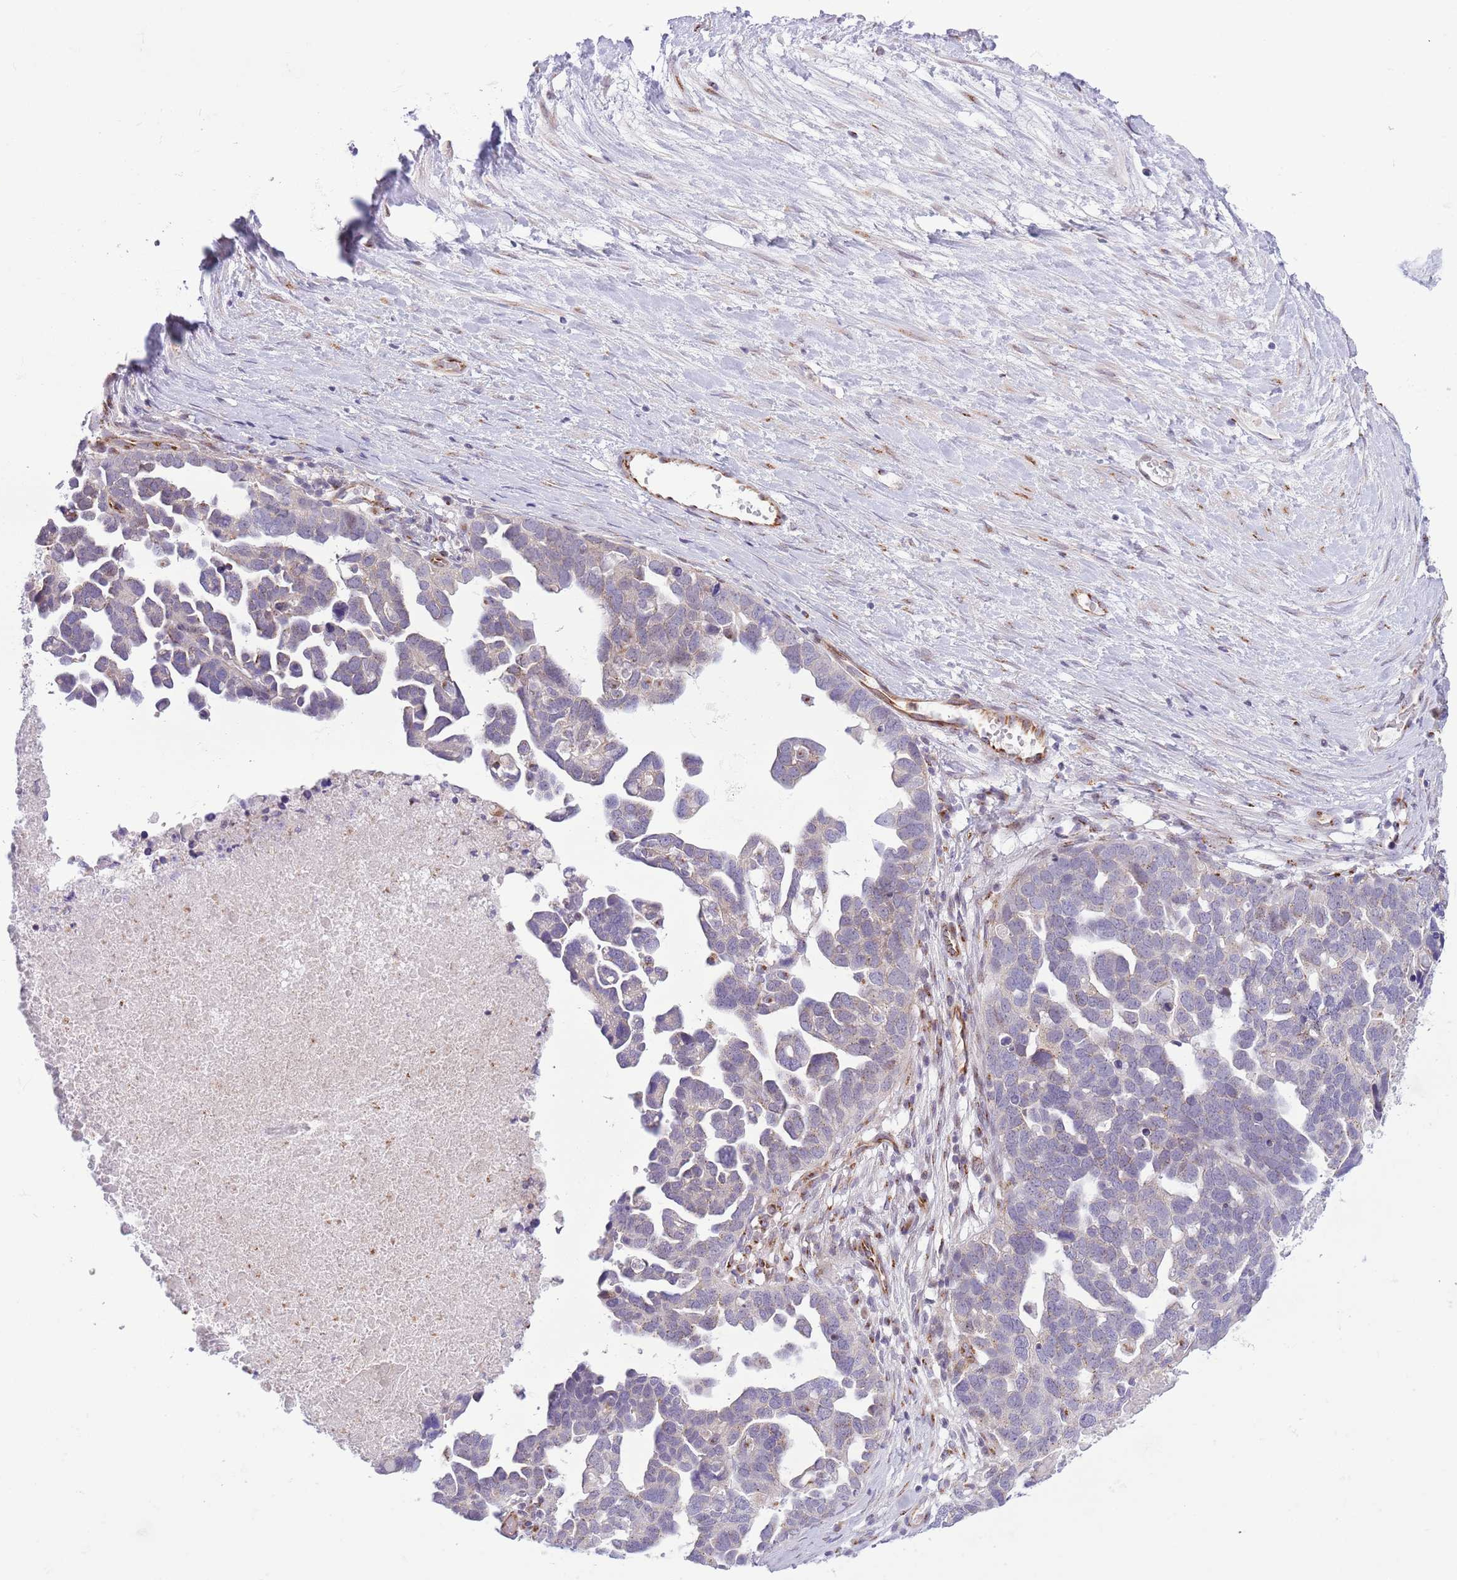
{"staining": {"intensity": "negative", "quantity": "none", "location": "none"}, "tissue": "ovarian cancer", "cell_type": "Tumor cells", "image_type": "cancer", "snomed": [{"axis": "morphology", "description": "Cystadenocarcinoma, serous, NOS"}, {"axis": "topography", "description": "Ovary"}], "caption": "Ovarian cancer (serous cystadenocarcinoma) was stained to show a protein in brown. There is no significant staining in tumor cells. (DAB (3,3'-diaminobenzidine) IHC, high magnification).", "gene": "C20orf96", "patient": {"sex": "female", "age": 54}}